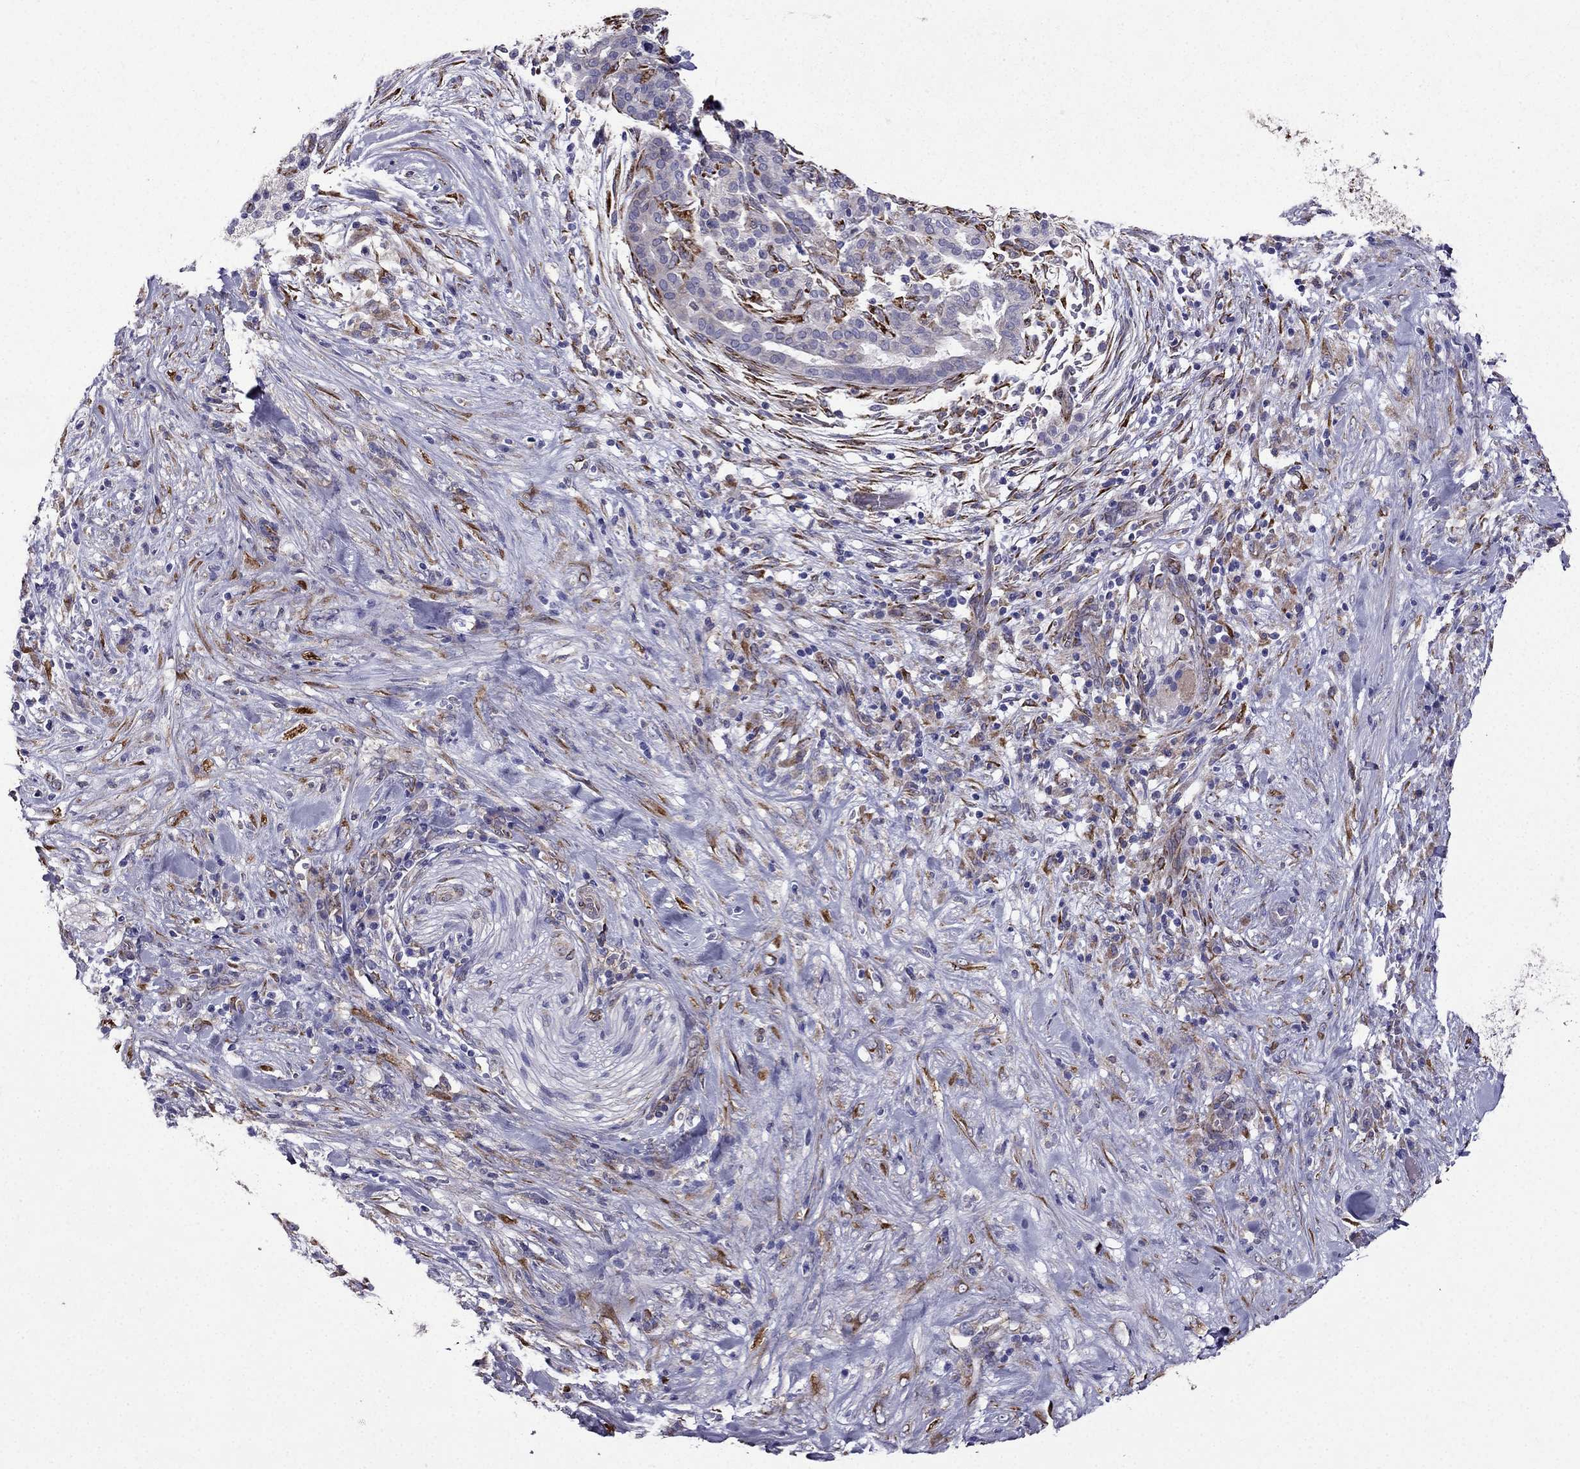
{"staining": {"intensity": "weak", "quantity": "<25%", "location": "cytoplasmic/membranous"}, "tissue": "pancreatic cancer", "cell_type": "Tumor cells", "image_type": "cancer", "snomed": [{"axis": "morphology", "description": "Adenocarcinoma, NOS"}, {"axis": "topography", "description": "Pancreas"}], "caption": "The histopathology image demonstrates no staining of tumor cells in pancreatic cancer (adenocarcinoma). (DAB immunohistochemistry (IHC) visualized using brightfield microscopy, high magnification).", "gene": "IKBIP", "patient": {"sex": "male", "age": 44}}